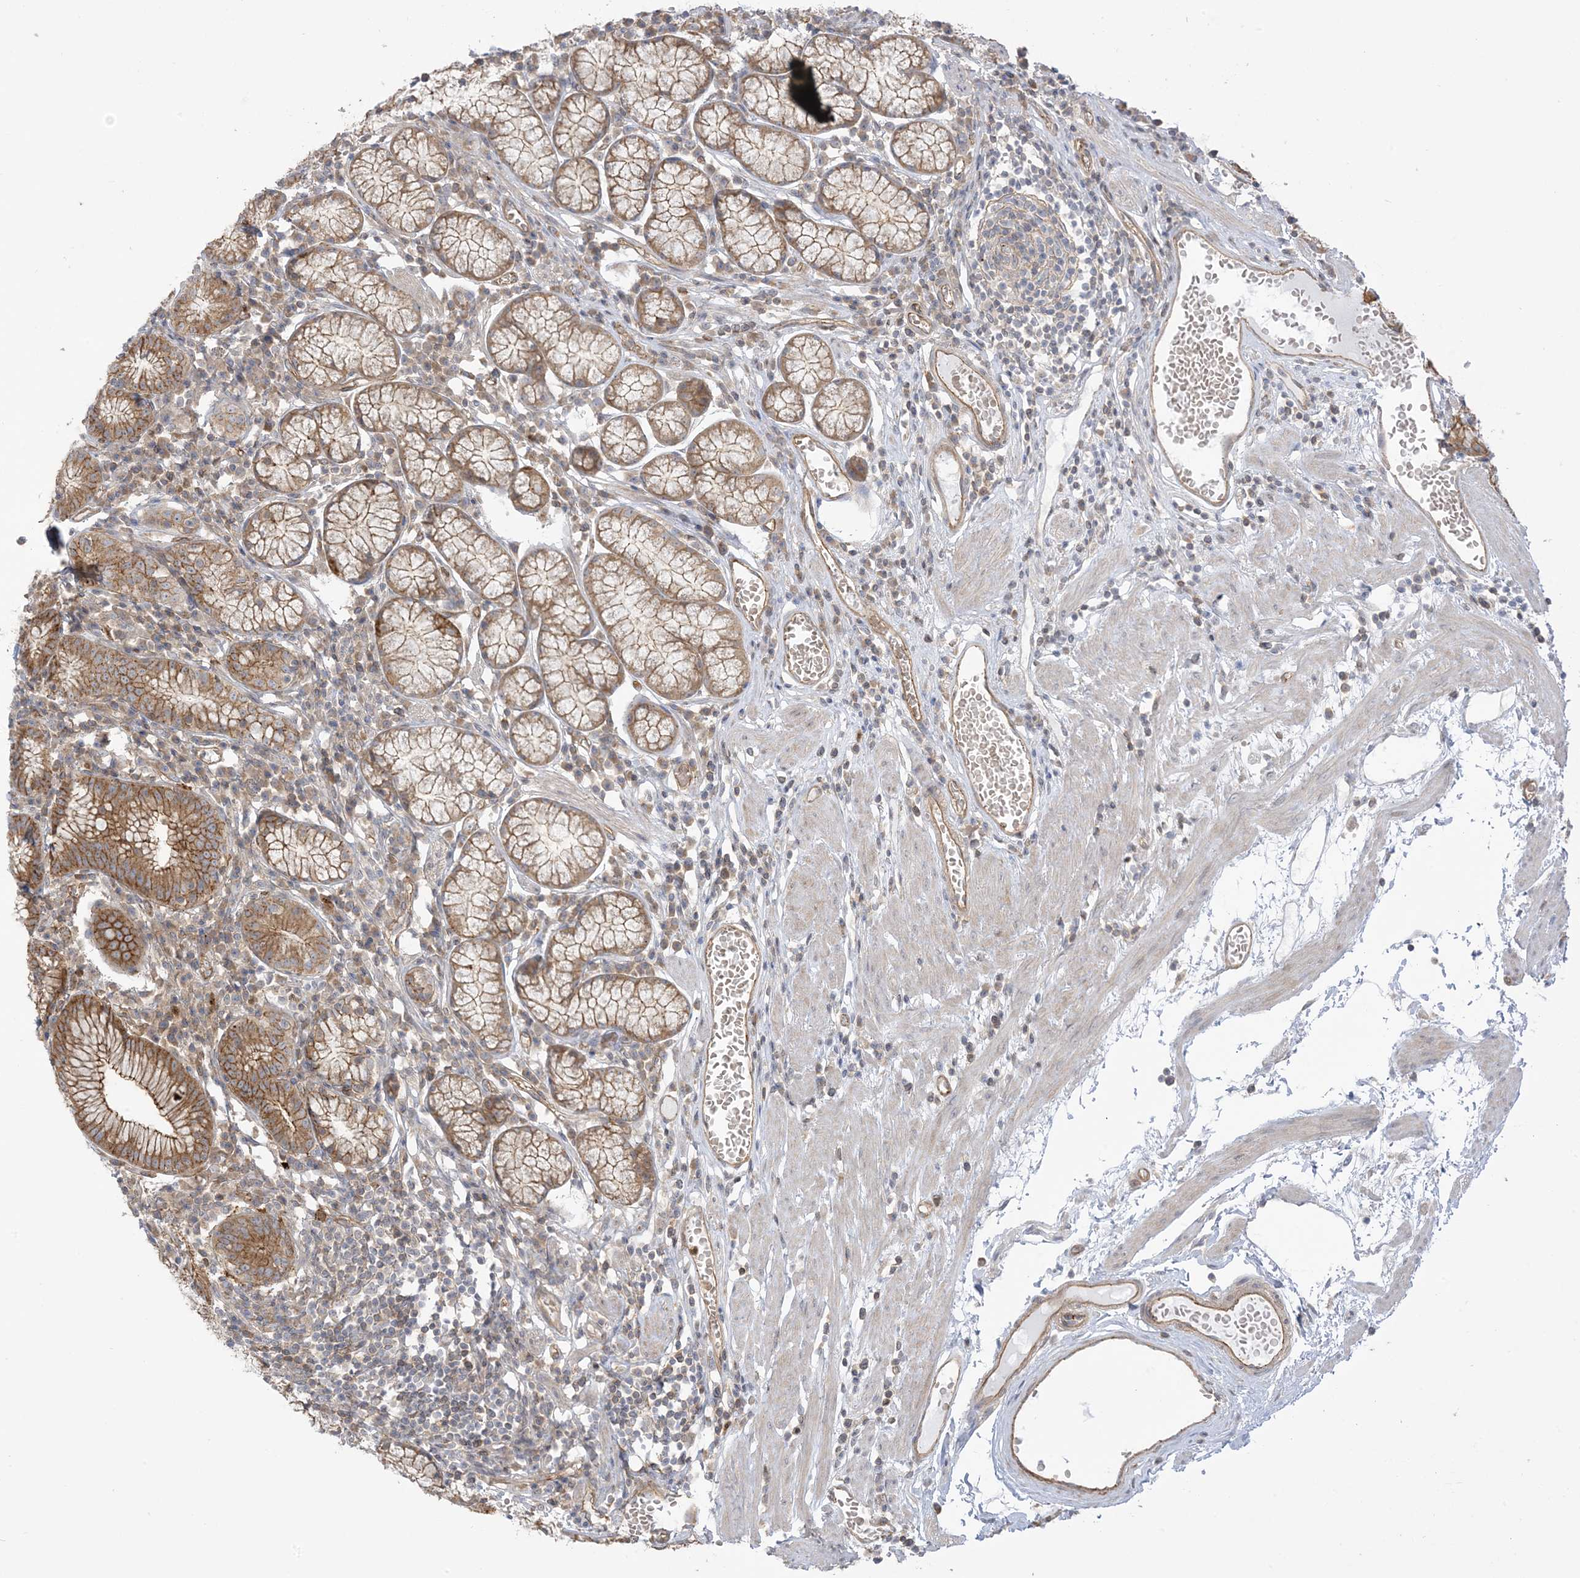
{"staining": {"intensity": "moderate", "quantity": ">75%", "location": "cytoplasmic/membranous"}, "tissue": "stomach", "cell_type": "Glandular cells", "image_type": "normal", "snomed": [{"axis": "morphology", "description": "Normal tissue, NOS"}, {"axis": "topography", "description": "Stomach"}], "caption": "Immunohistochemistry photomicrograph of benign human stomach stained for a protein (brown), which exhibits medium levels of moderate cytoplasmic/membranous staining in approximately >75% of glandular cells.", "gene": "ICMT", "patient": {"sex": "male", "age": 55}}